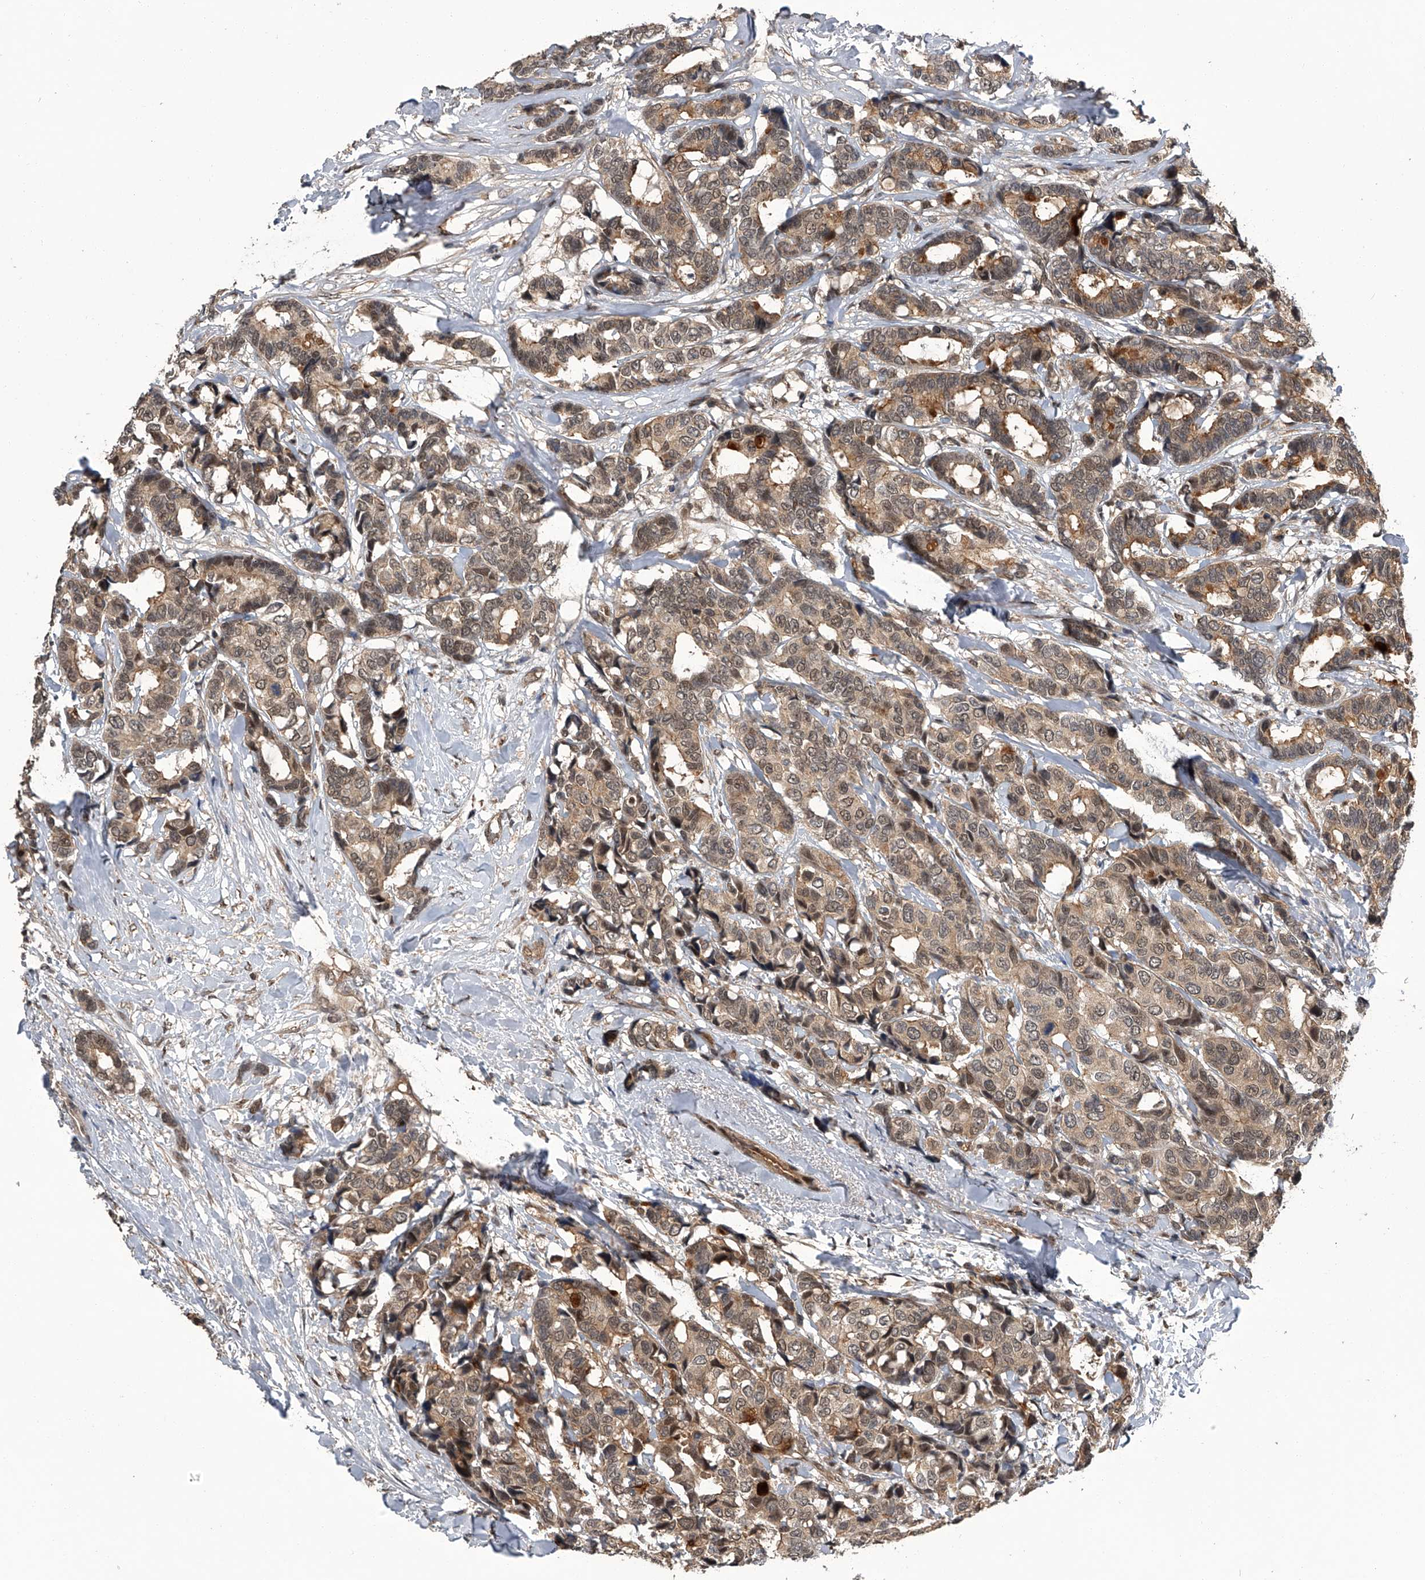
{"staining": {"intensity": "moderate", "quantity": ">75%", "location": "cytoplasmic/membranous"}, "tissue": "breast cancer", "cell_type": "Tumor cells", "image_type": "cancer", "snomed": [{"axis": "morphology", "description": "Duct carcinoma"}, {"axis": "topography", "description": "Breast"}], "caption": "Moderate cytoplasmic/membranous staining is appreciated in about >75% of tumor cells in breast invasive ductal carcinoma. (Stains: DAB in brown, nuclei in blue, Microscopy: brightfield microscopy at high magnification).", "gene": "SLC12A8", "patient": {"sex": "female", "age": 87}}